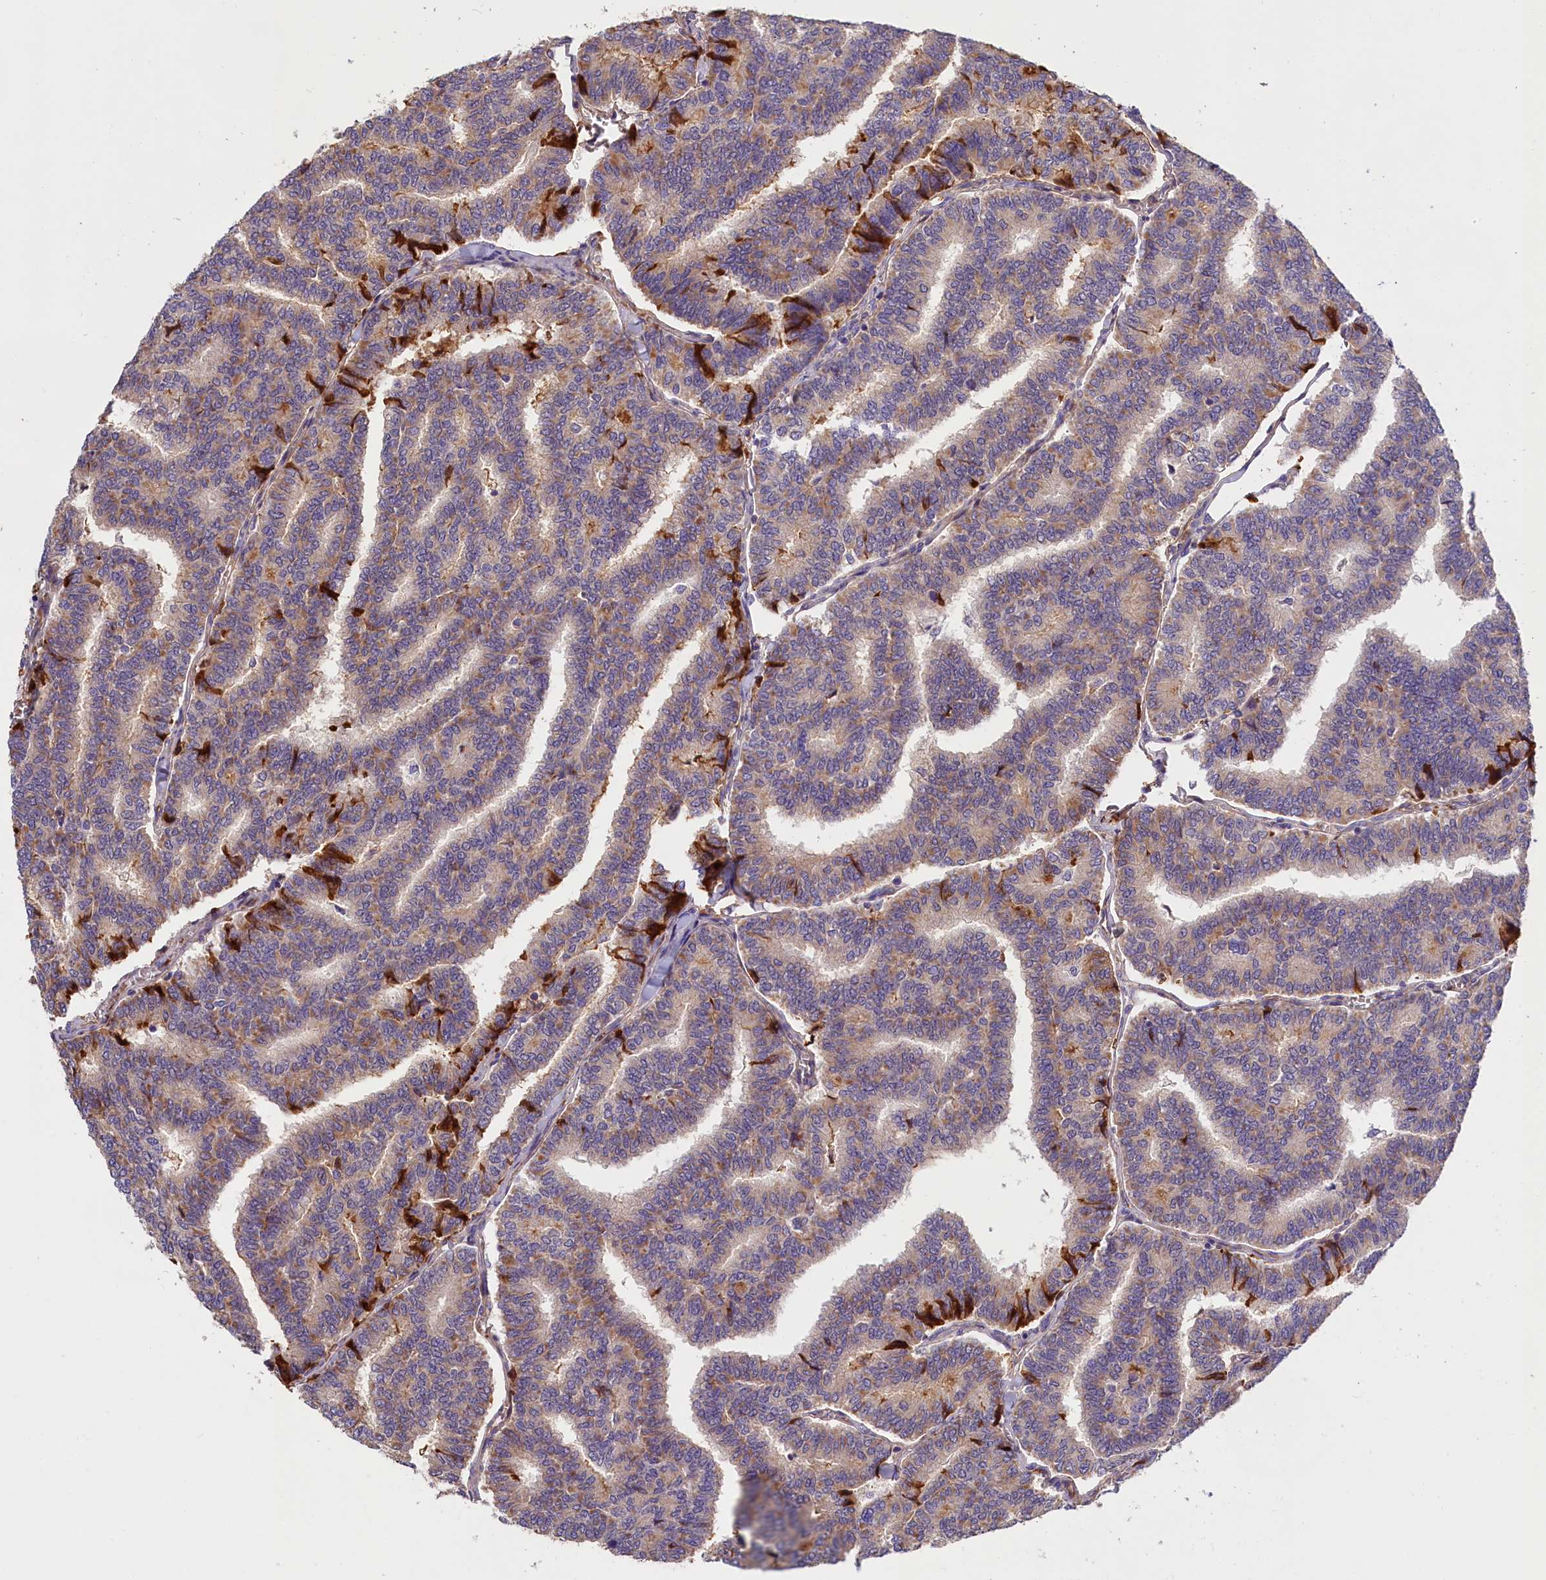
{"staining": {"intensity": "strong", "quantity": "<25%", "location": "cytoplasmic/membranous"}, "tissue": "thyroid cancer", "cell_type": "Tumor cells", "image_type": "cancer", "snomed": [{"axis": "morphology", "description": "Papillary adenocarcinoma, NOS"}, {"axis": "topography", "description": "Thyroid gland"}], "caption": "Thyroid cancer stained with DAB immunohistochemistry reveals medium levels of strong cytoplasmic/membranous expression in approximately <25% of tumor cells. (DAB = brown stain, brightfield microscopy at high magnification).", "gene": "PHAF1", "patient": {"sex": "female", "age": 35}}